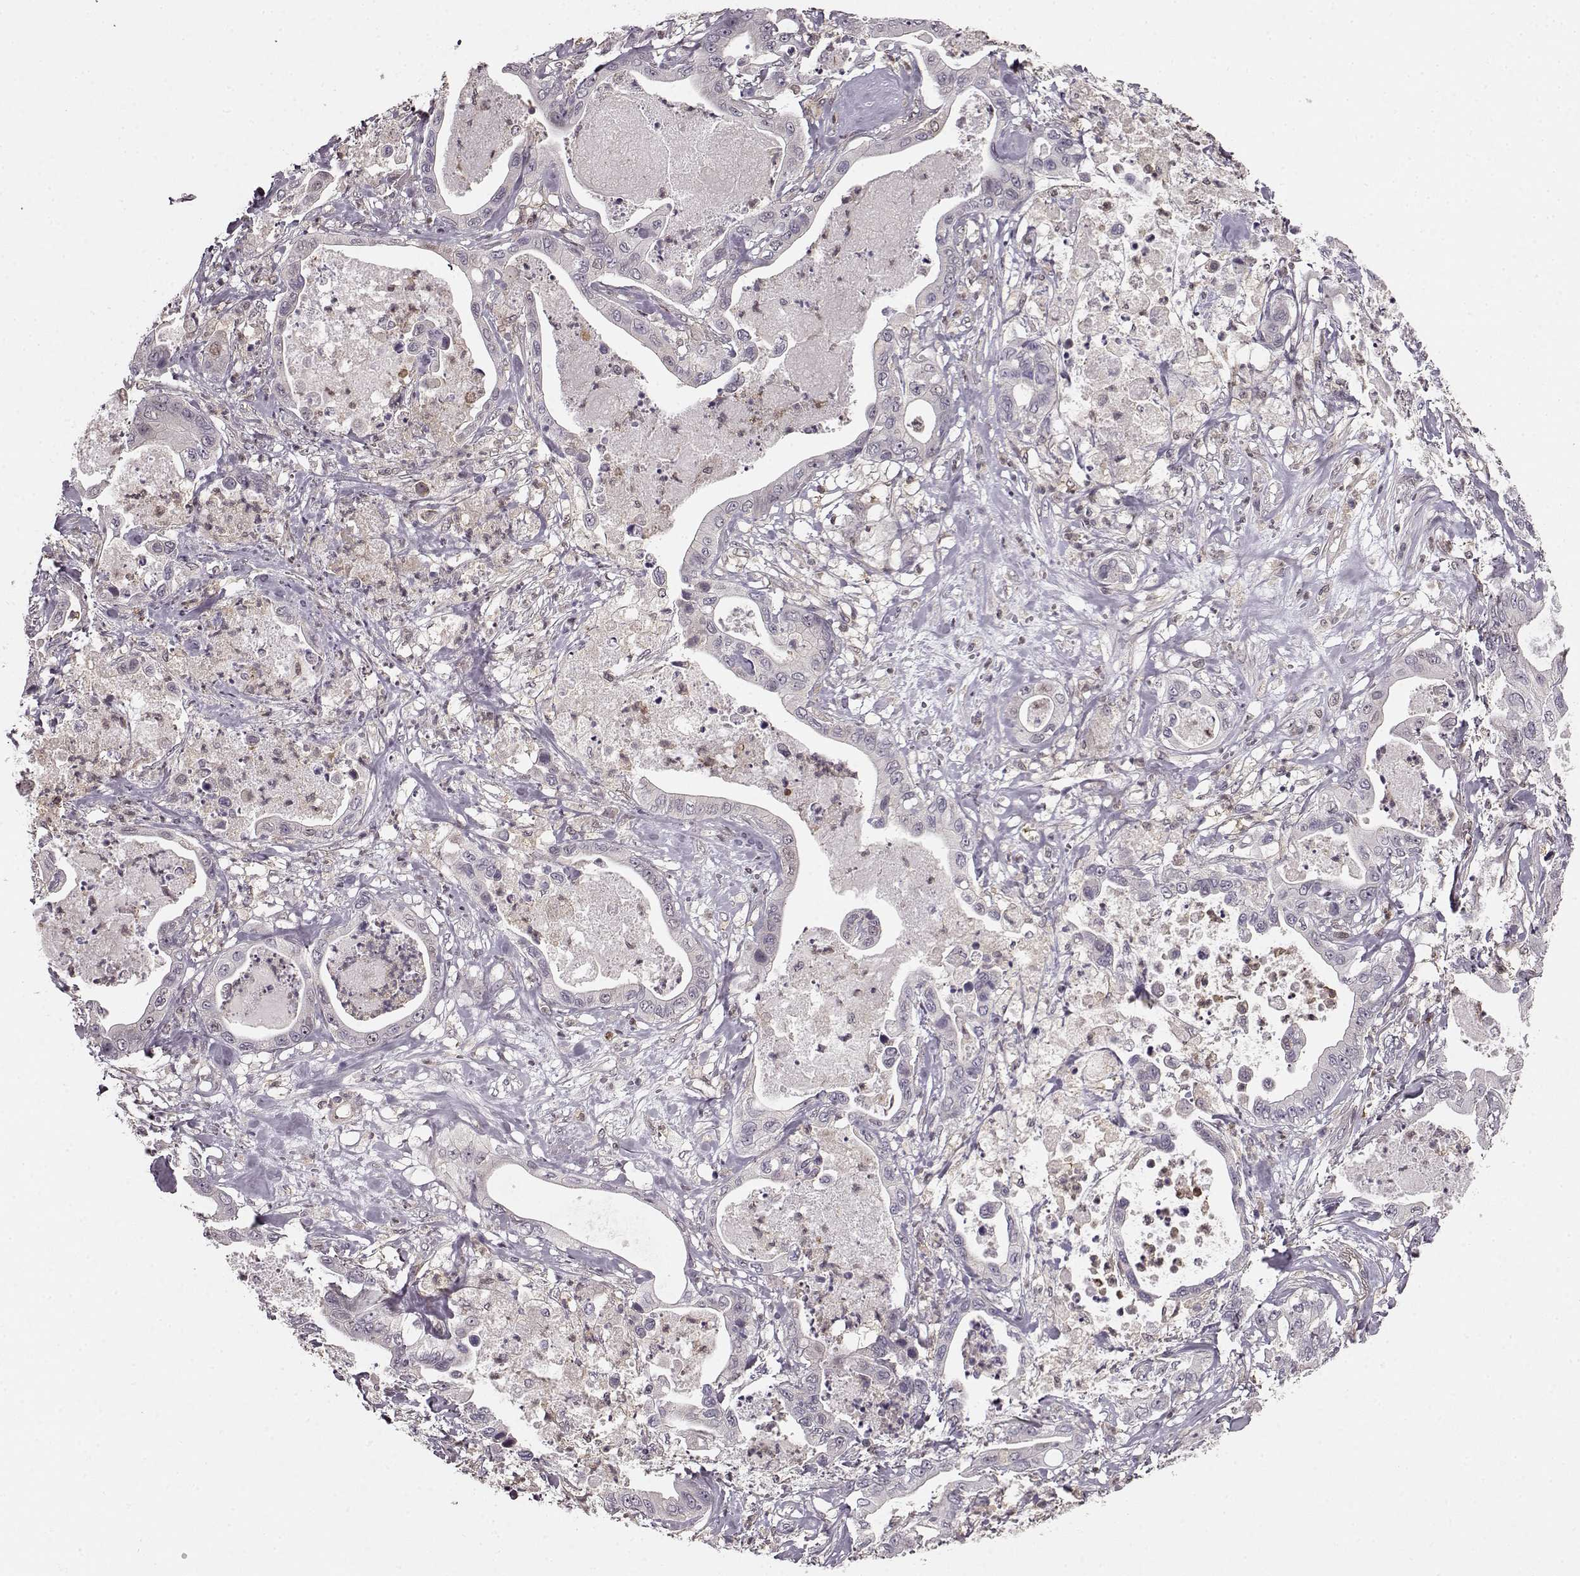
{"staining": {"intensity": "negative", "quantity": "none", "location": "none"}, "tissue": "pancreatic cancer", "cell_type": "Tumor cells", "image_type": "cancer", "snomed": [{"axis": "morphology", "description": "Adenocarcinoma, NOS"}, {"axis": "topography", "description": "Pancreas"}], "caption": "Pancreatic cancer was stained to show a protein in brown. There is no significant expression in tumor cells.", "gene": "MFSD1", "patient": {"sex": "male", "age": 71}}